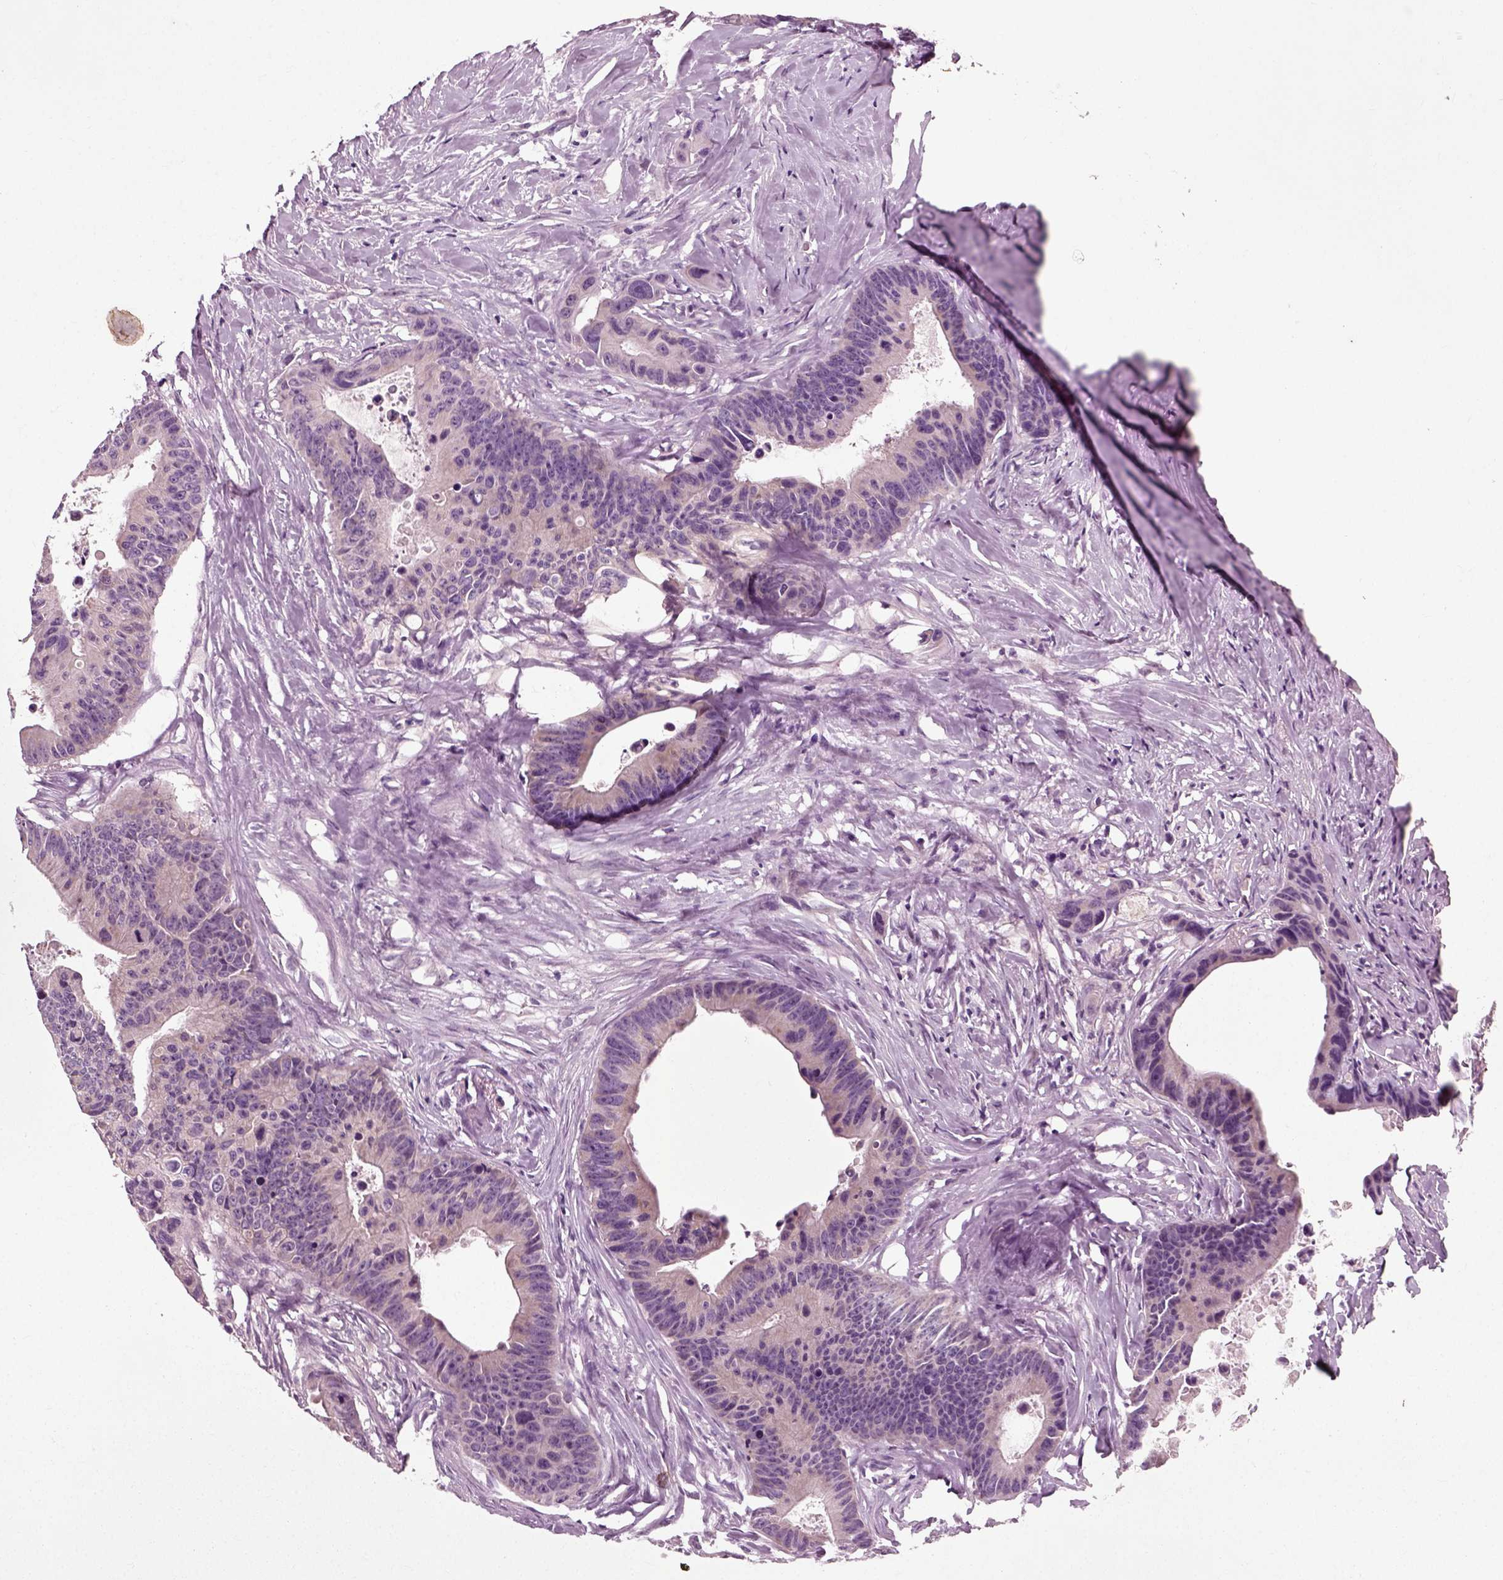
{"staining": {"intensity": "moderate", "quantity": "<25%", "location": "cytoplasmic/membranous"}, "tissue": "colorectal cancer", "cell_type": "Tumor cells", "image_type": "cancer", "snomed": [{"axis": "morphology", "description": "Adenocarcinoma, NOS"}, {"axis": "topography", "description": "Colon"}], "caption": "This photomicrograph shows immunohistochemistry staining of human adenocarcinoma (colorectal), with low moderate cytoplasmic/membranous staining in about <25% of tumor cells.", "gene": "RND2", "patient": {"sex": "female", "age": 87}}